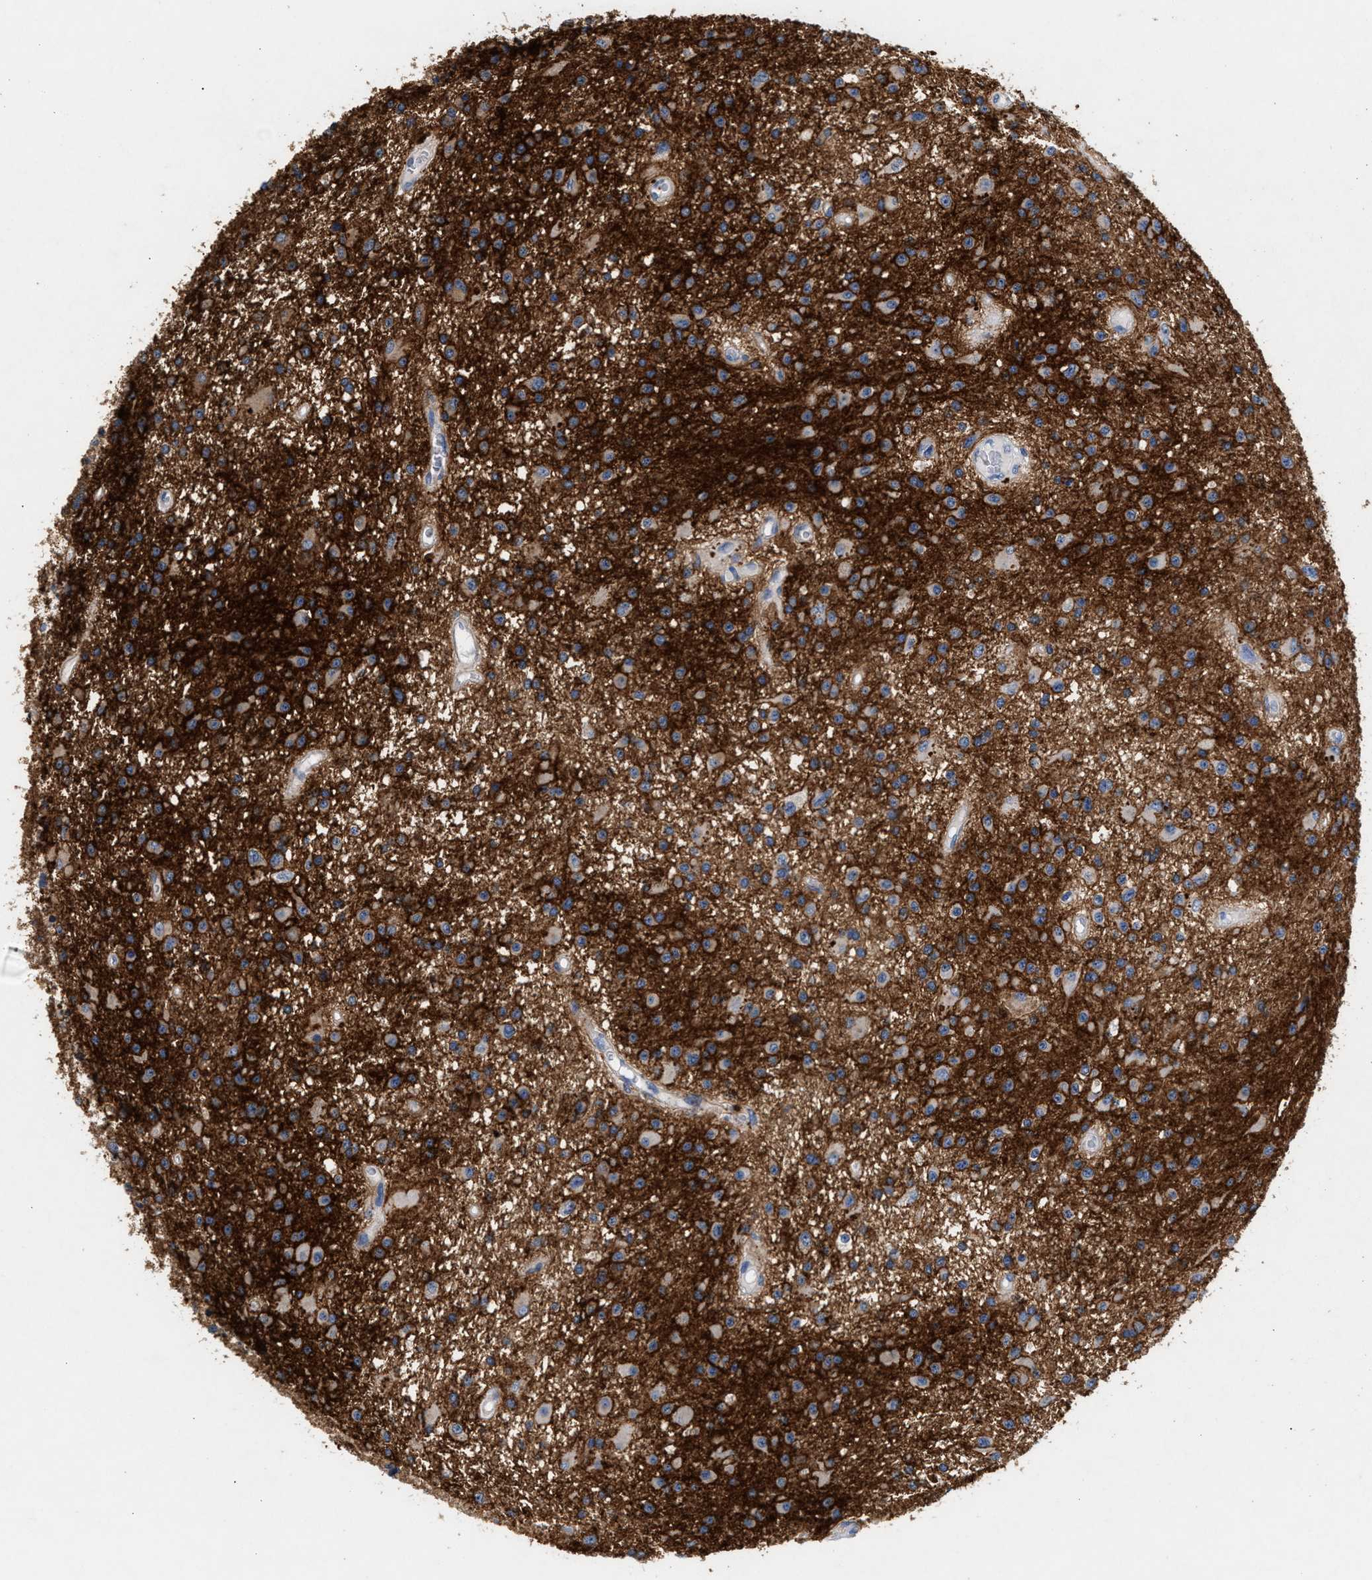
{"staining": {"intensity": "weak", "quantity": "25%-75%", "location": "cytoplasmic/membranous"}, "tissue": "glioma", "cell_type": "Tumor cells", "image_type": "cancer", "snomed": [{"axis": "morphology", "description": "Glioma, malignant, Low grade"}, {"axis": "topography", "description": "Brain"}], "caption": "Protein expression analysis of human glioma reveals weak cytoplasmic/membranous staining in about 25%-75% of tumor cells.", "gene": "GNAI3", "patient": {"sex": "male", "age": 58}}